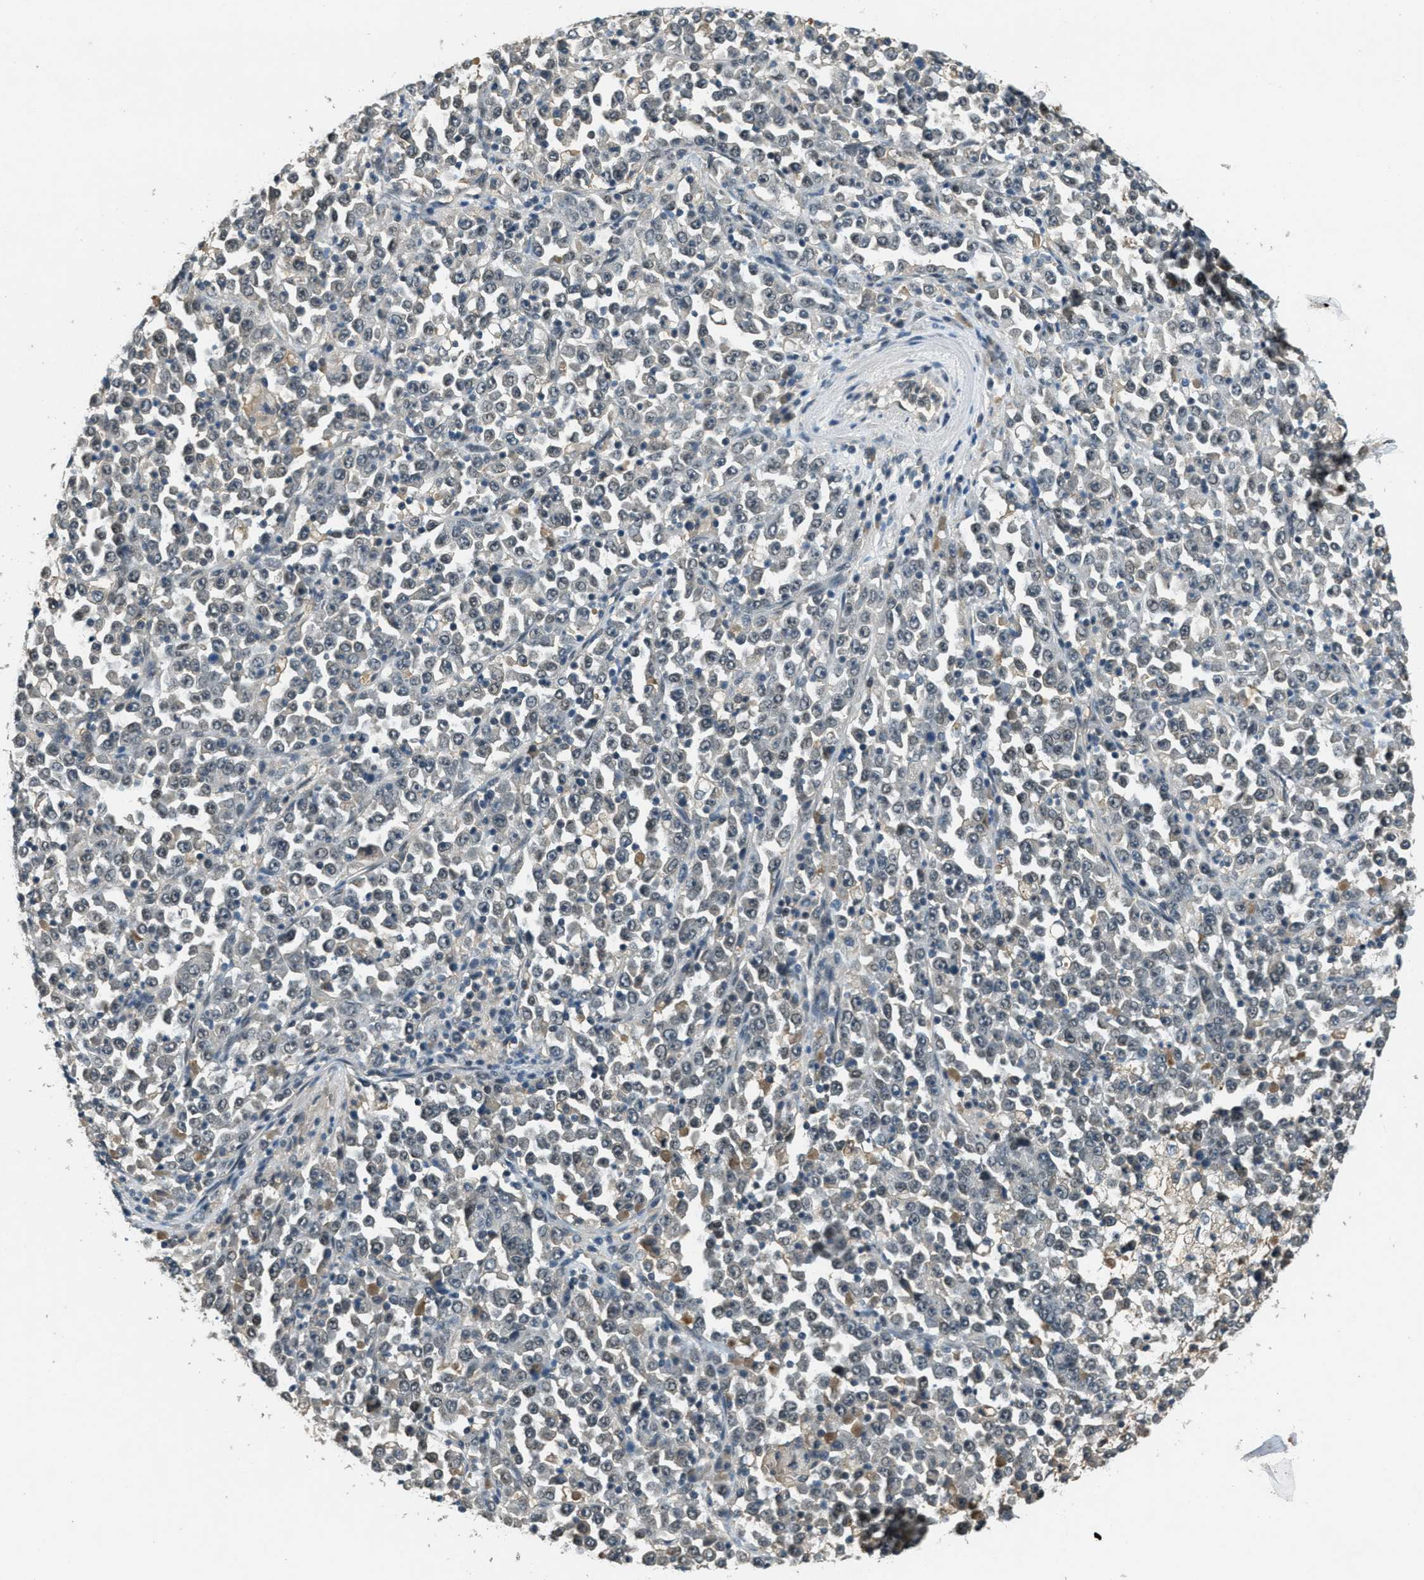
{"staining": {"intensity": "weak", "quantity": "<25%", "location": "nuclear"}, "tissue": "stomach cancer", "cell_type": "Tumor cells", "image_type": "cancer", "snomed": [{"axis": "morphology", "description": "Normal tissue, NOS"}, {"axis": "morphology", "description": "Adenocarcinoma, NOS"}, {"axis": "topography", "description": "Stomach, upper"}, {"axis": "topography", "description": "Stomach"}], "caption": "Histopathology image shows no protein expression in tumor cells of adenocarcinoma (stomach) tissue.", "gene": "ZNF148", "patient": {"sex": "male", "age": 59}}